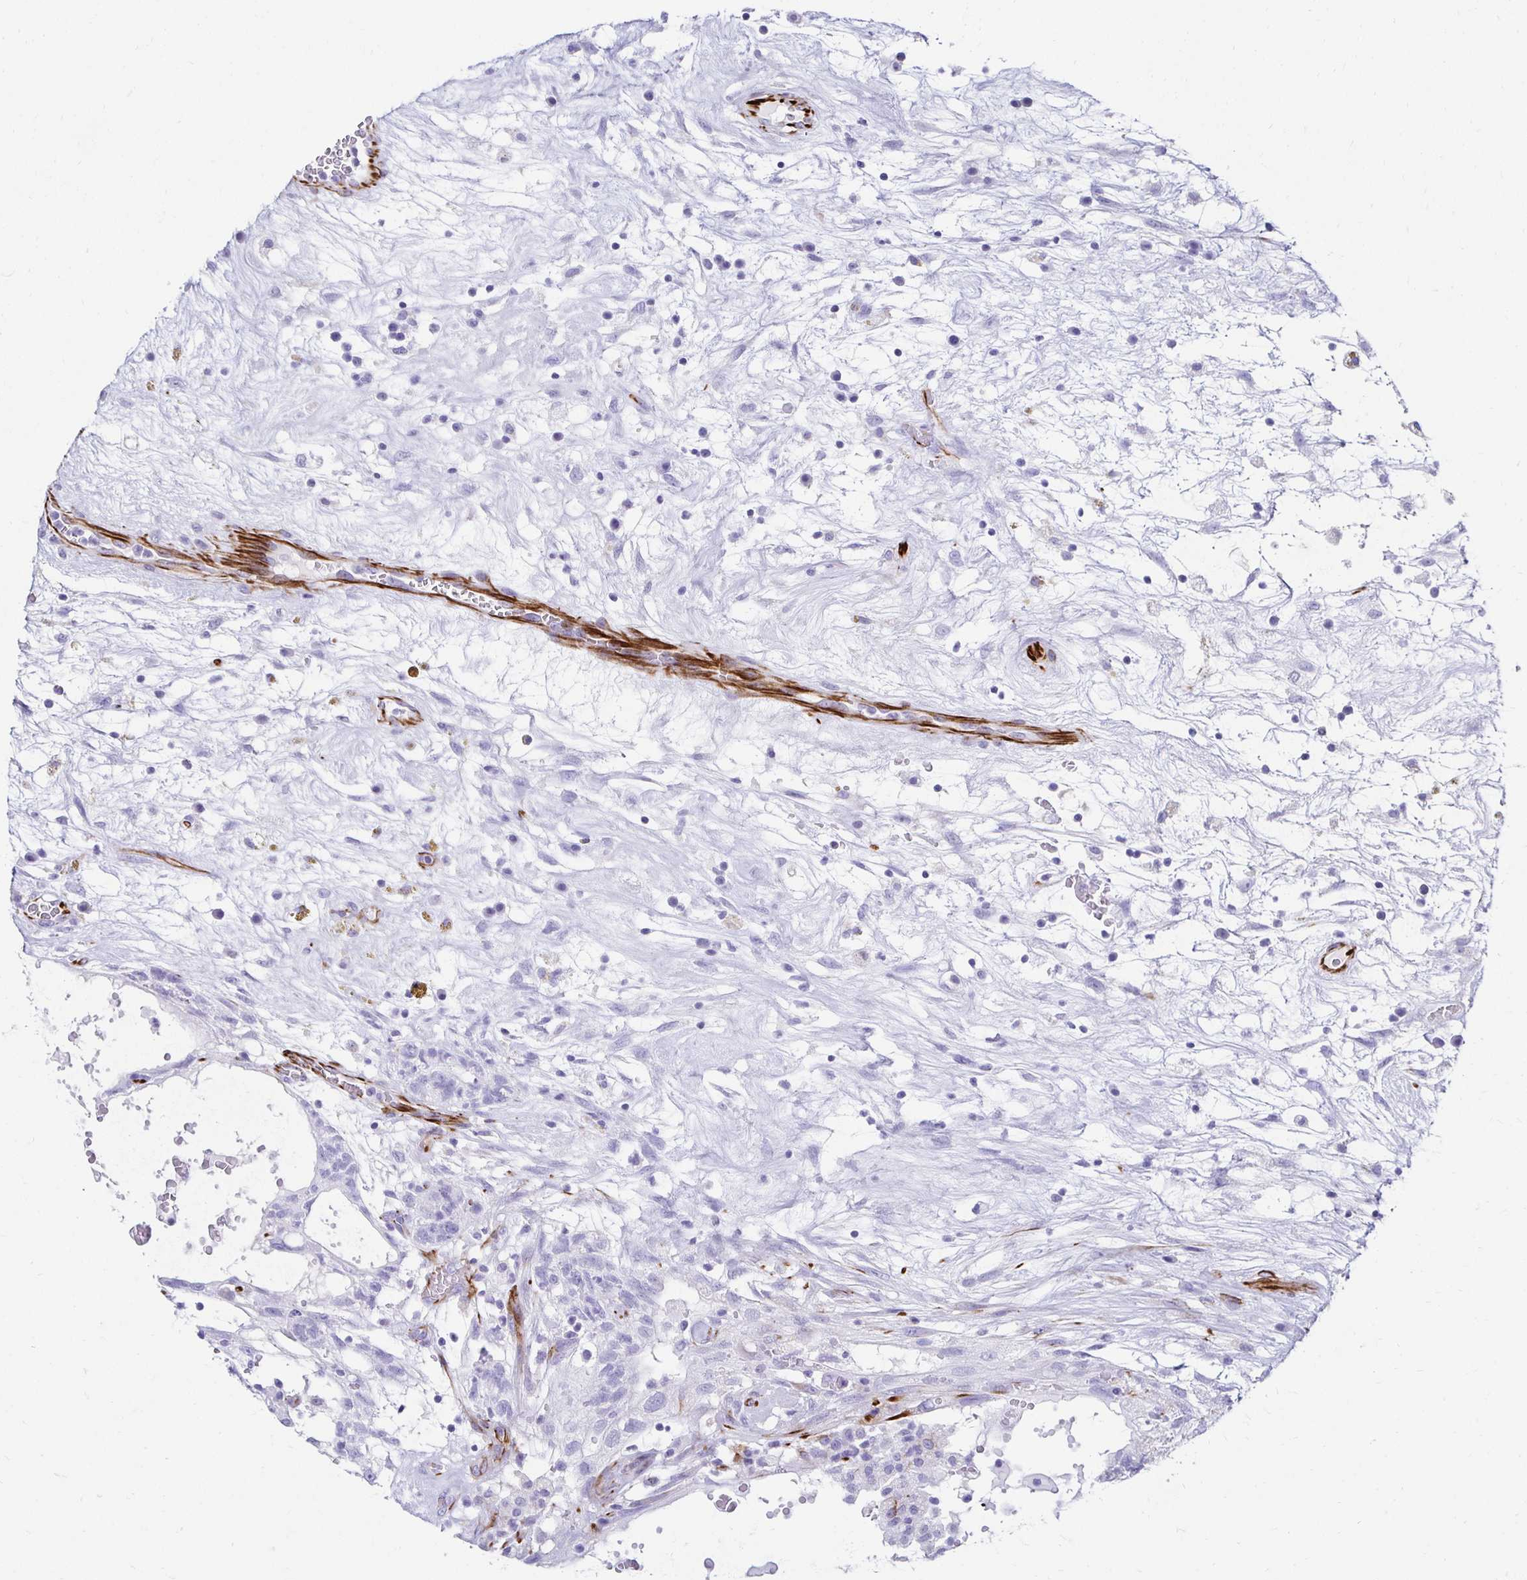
{"staining": {"intensity": "negative", "quantity": "none", "location": "none"}, "tissue": "testis cancer", "cell_type": "Tumor cells", "image_type": "cancer", "snomed": [{"axis": "morphology", "description": "Normal tissue, NOS"}, {"axis": "morphology", "description": "Carcinoma, Embryonal, NOS"}, {"axis": "topography", "description": "Testis"}], "caption": "A photomicrograph of testis embryonal carcinoma stained for a protein demonstrates no brown staining in tumor cells.", "gene": "TMEM54", "patient": {"sex": "male", "age": 32}}